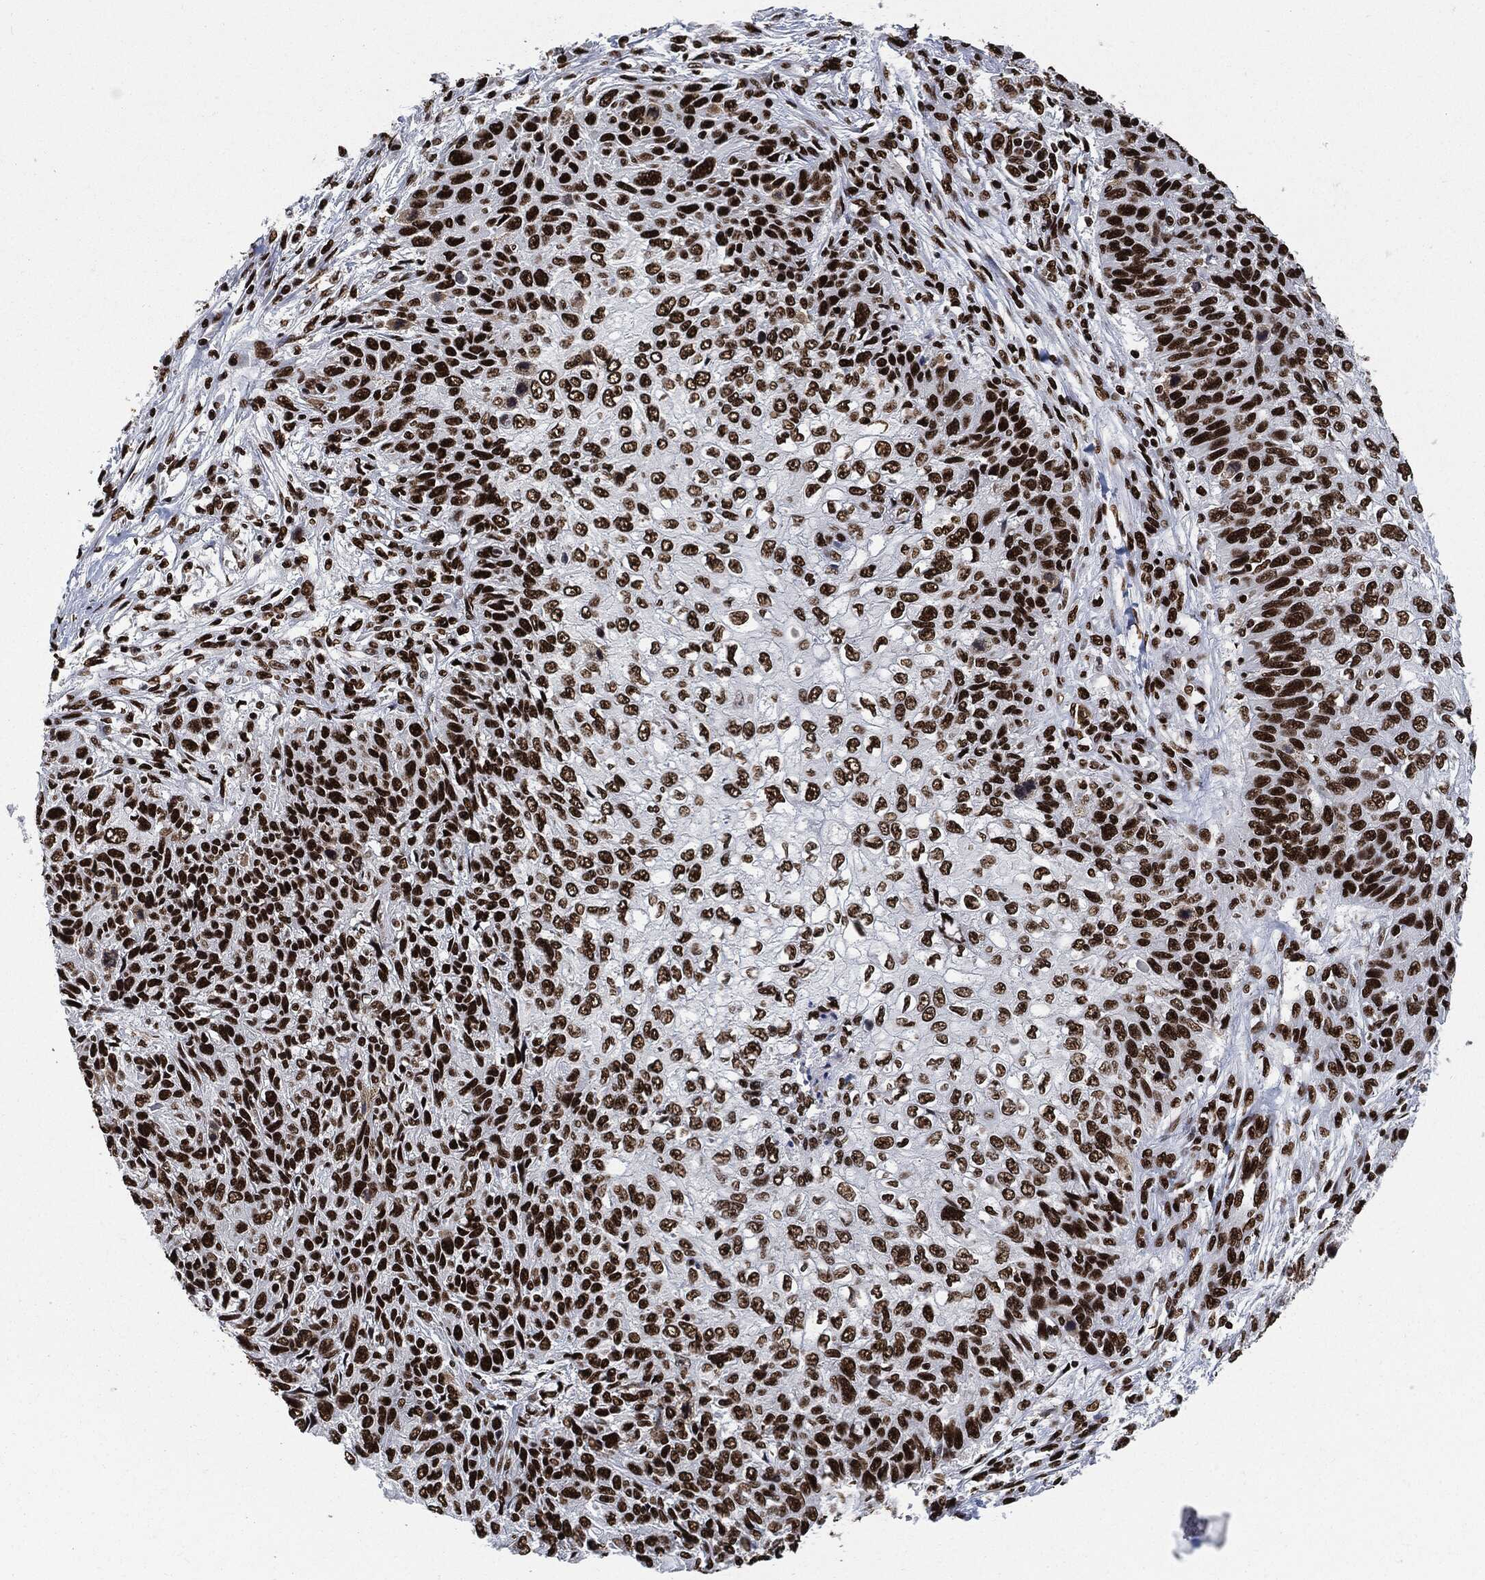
{"staining": {"intensity": "strong", "quantity": ">75%", "location": "nuclear"}, "tissue": "skin cancer", "cell_type": "Tumor cells", "image_type": "cancer", "snomed": [{"axis": "morphology", "description": "Squamous cell carcinoma, NOS"}, {"axis": "topography", "description": "Skin"}], "caption": "Strong nuclear protein staining is appreciated in about >75% of tumor cells in squamous cell carcinoma (skin). (Stains: DAB (3,3'-diaminobenzidine) in brown, nuclei in blue, Microscopy: brightfield microscopy at high magnification).", "gene": "RECQL", "patient": {"sex": "male", "age": 92}}